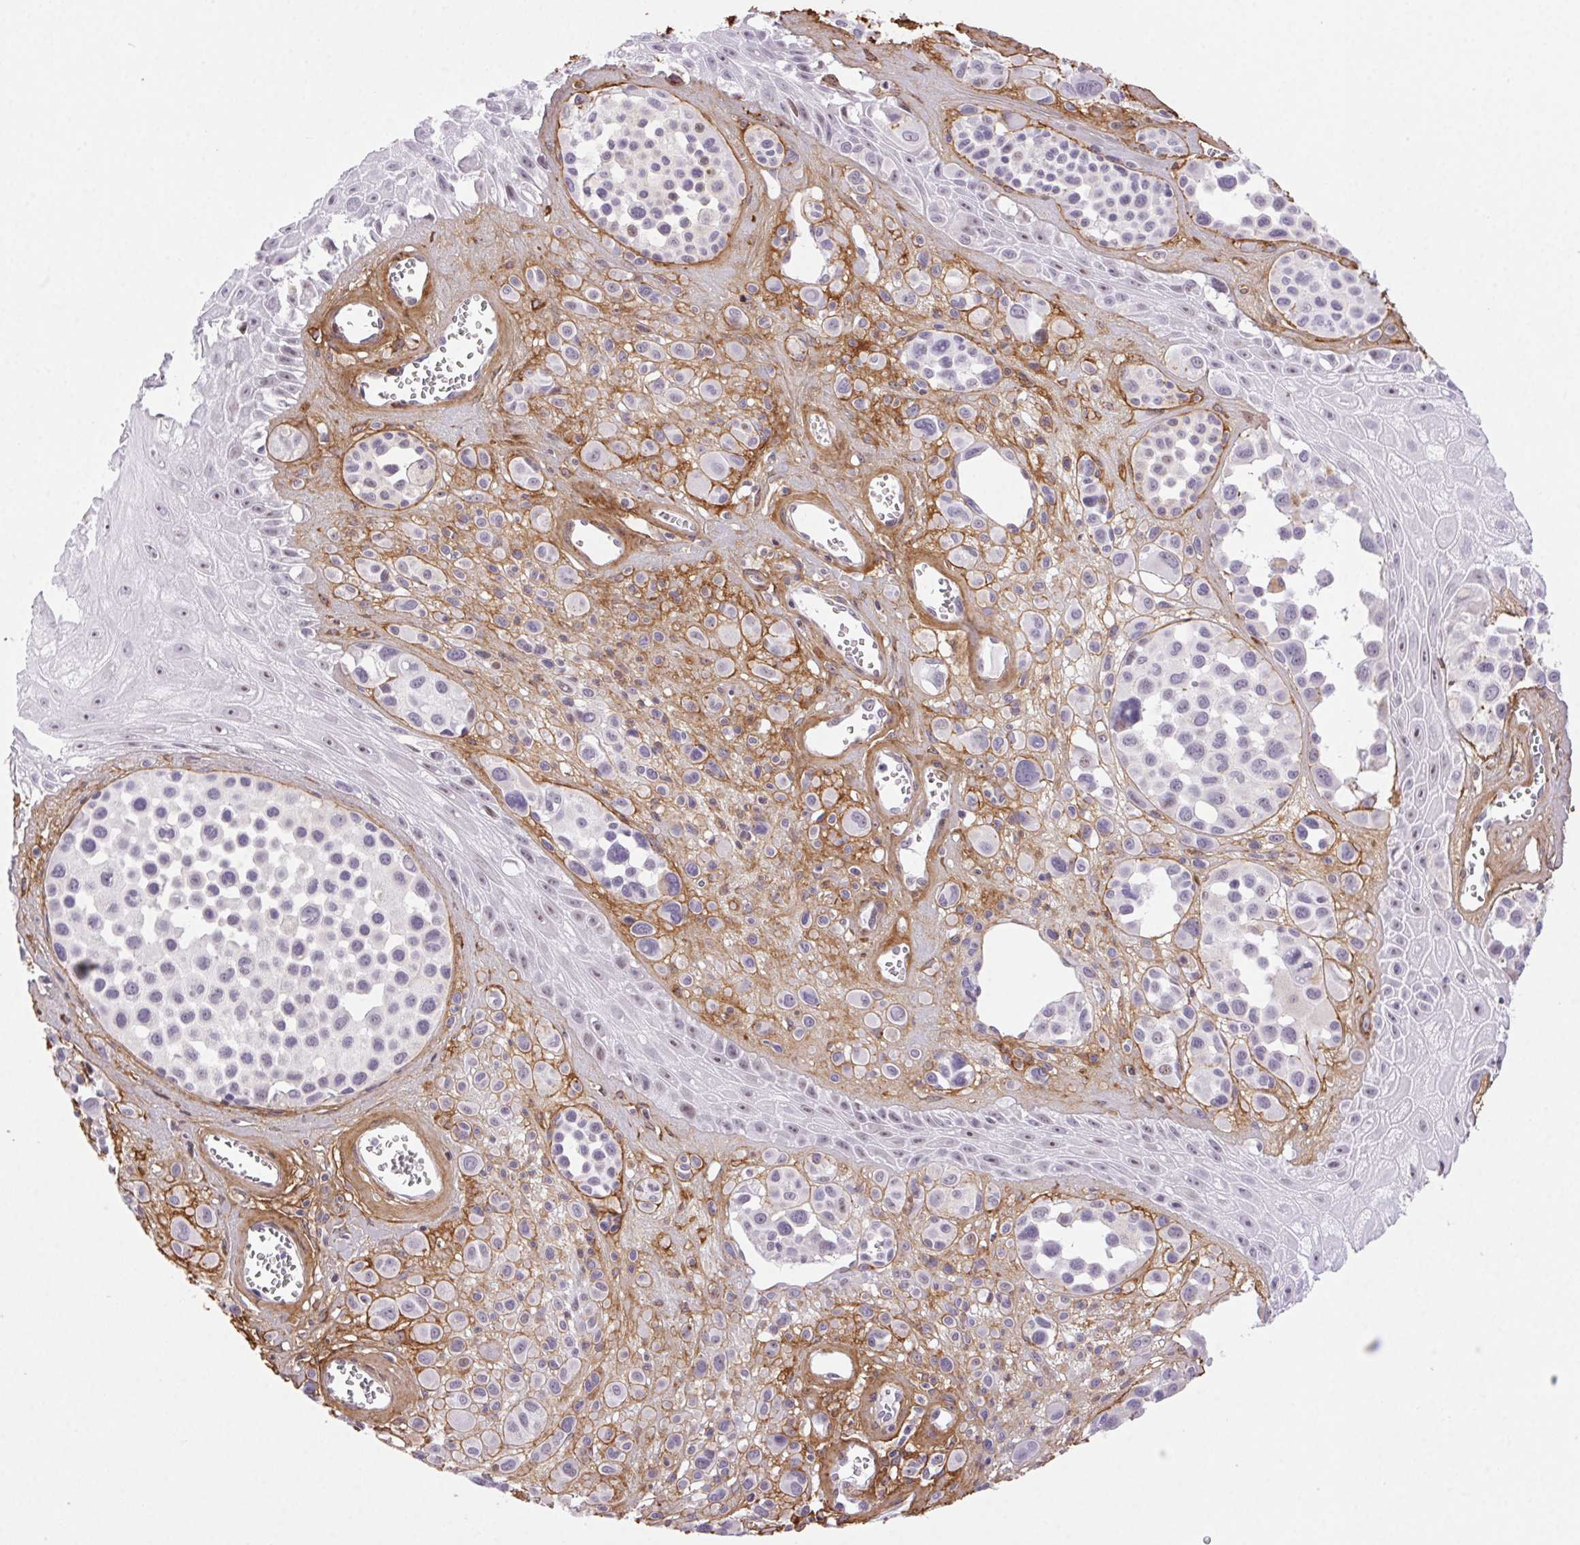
{"staining": {"intensity": "negative", "quantity": "none", "location": "none"}, "tissue": "melanoma", "cell_type": "Tumor cells", "image_type": "cancer", "snomed": [{"axis": "morphology", "description": "Malignant melanoma, NOS"}, {"axis": "topography", "description": "Skin"}], "caption": "This is an immunohistochemistry photomicrograph of human malignant melanoma. There is no expression in tumor cells.", "gene": "PDZD2", "patient": {"sex": "male", "age": 77}}